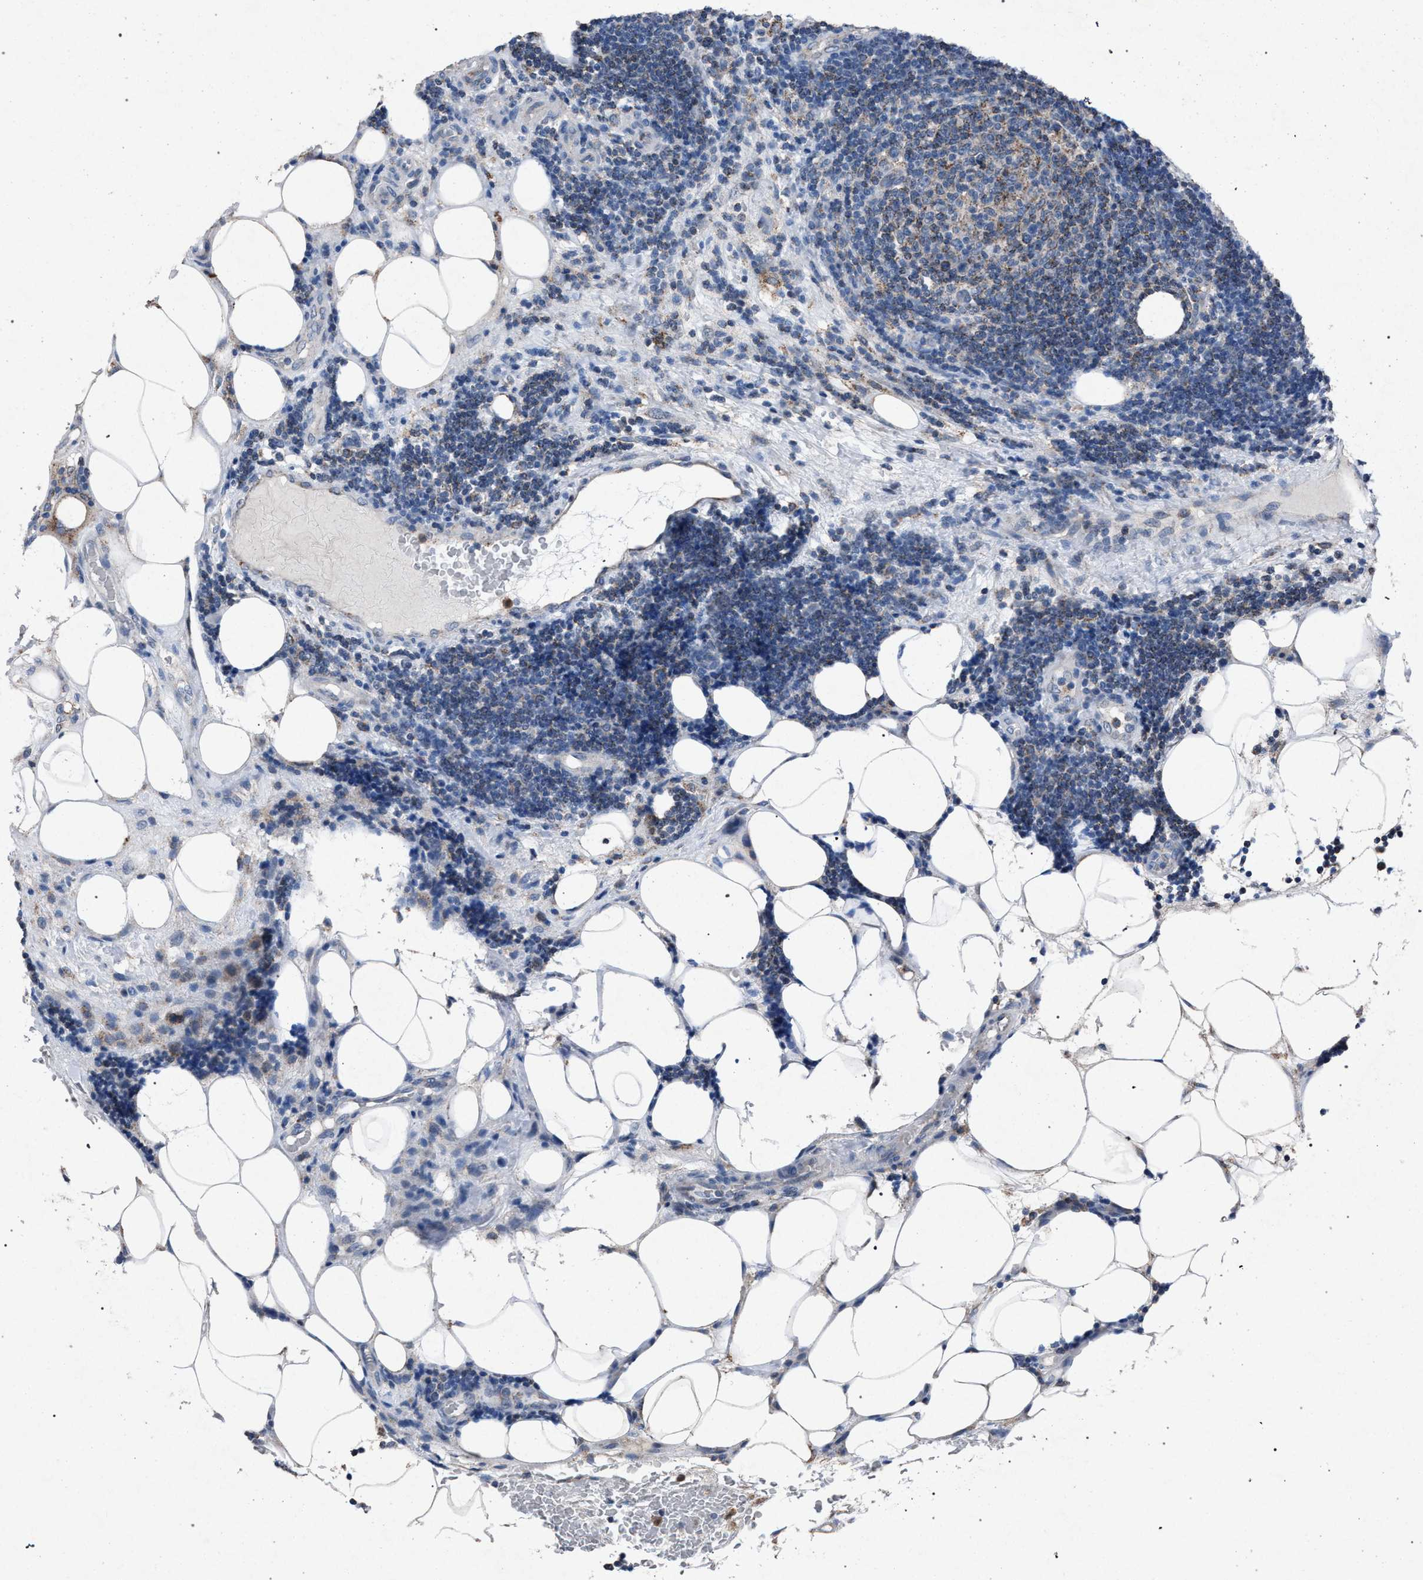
{"staining": {"intensity": "weak", "quantity": "25%-75%", "location": "cytoplasmic/membranous"}, "tissue": "lymphoma", "cell_type": "Tumor cells", "image_type": "cancer", "snomed": [{"axis": "morphology", "description": "Malignant lymphoma, non-Hodgkin's type, Low grade"}, {"axis": "topography", "description": "Lymph node"}], "caption": "The immunohistochemical stain highlights weak cytoplasmic/membranous expression in tumor cells of malignant lymphoma, non-Hodgkin's type (low-grade) tissue.", "gene": "HSD17B4", "patient": {"sex": "male", "age": 83}}